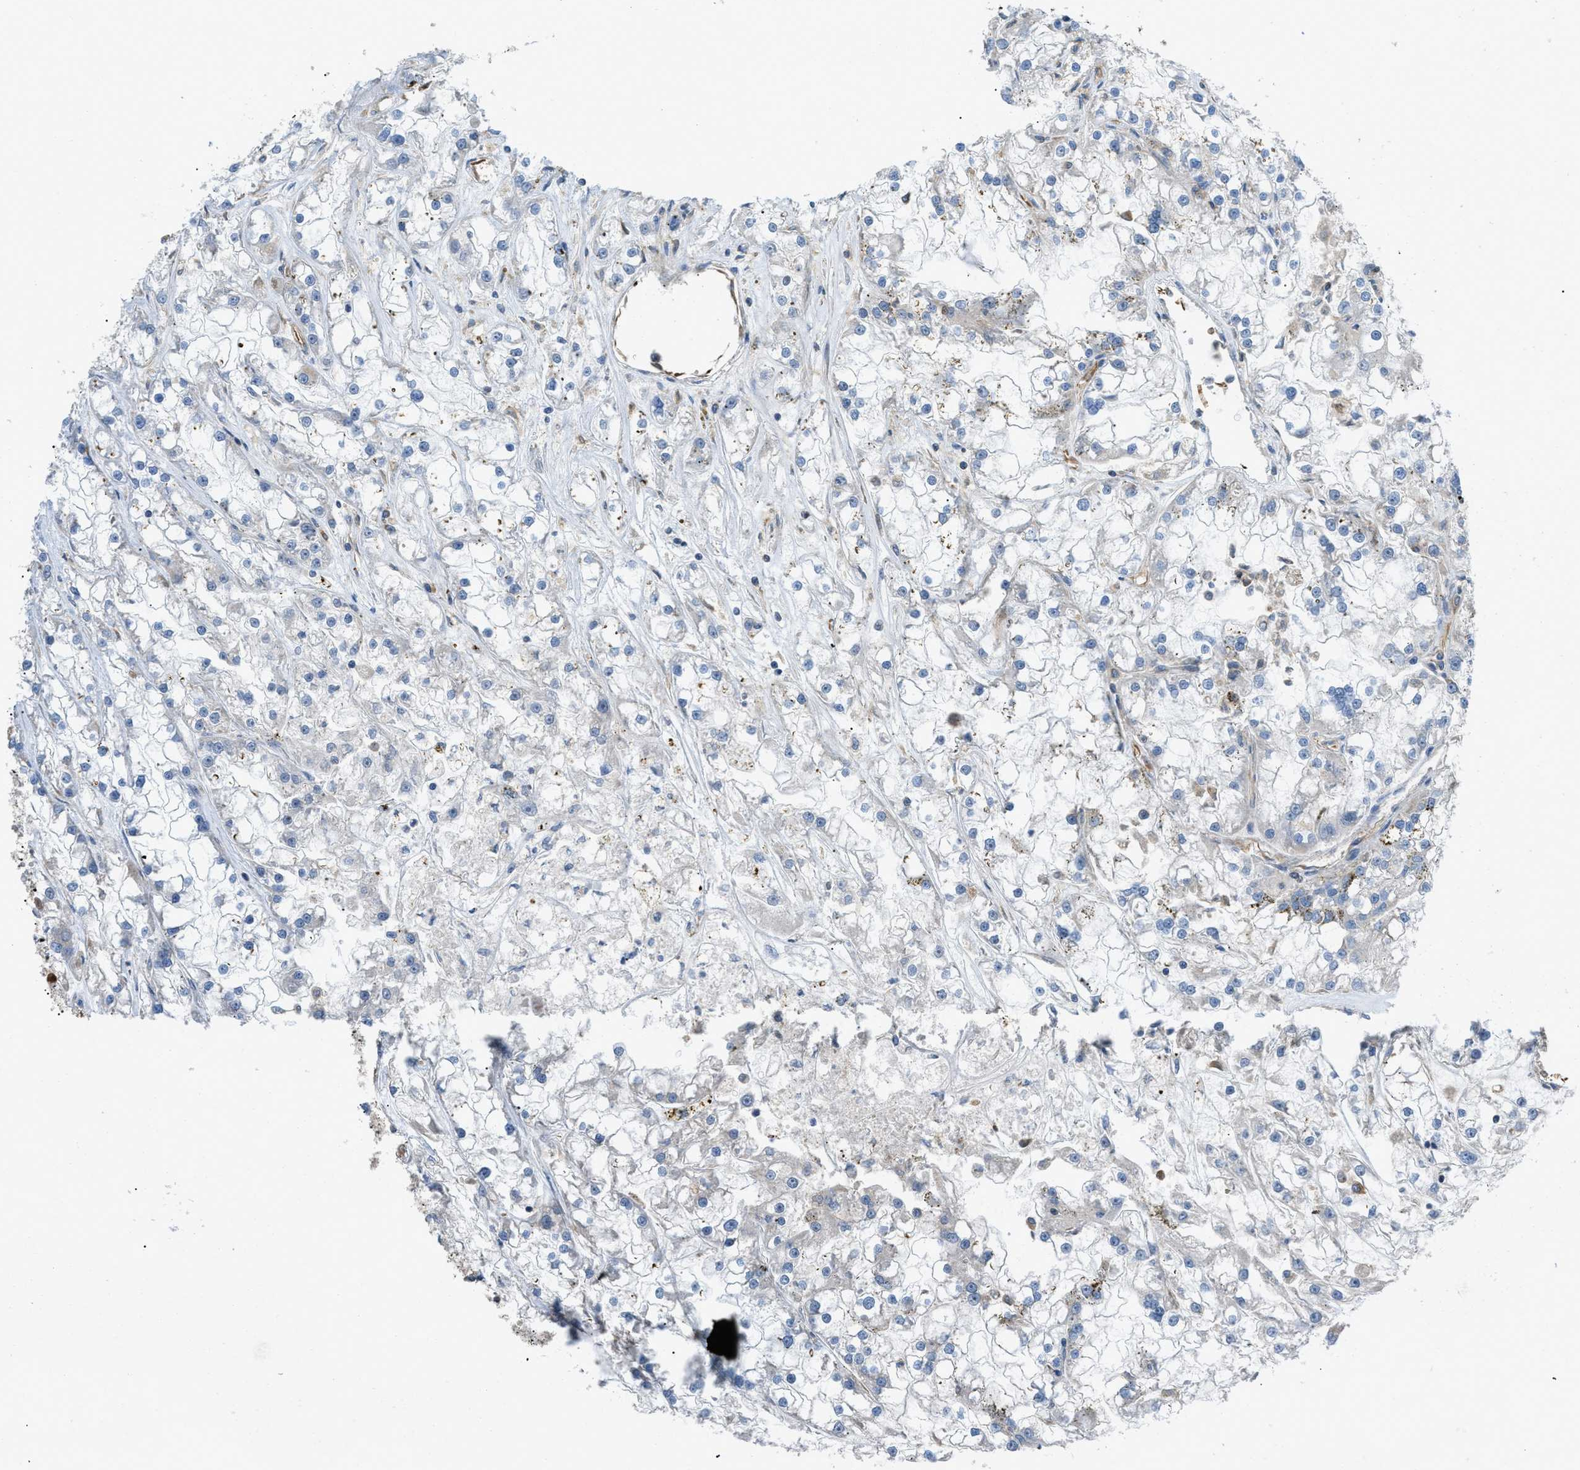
{"staining": {"intensity": "negative", "quantity": "none", "location": "none"}, "tissue": "renal cancer", "cell_type": "Tumor cells", "image_type": "cancer", "snomed": [{"axis": "morphology", "description": "Adenocarcinoma, NOS"}, {"axis": "topography", "description": "Kidney"}], "caption": "Tumor cells show no significant protein expression in renal cancer. Nuclei are stained in blue.", "gene": "ATP2A3", "patient": {"sex": "female", "age": 52}}